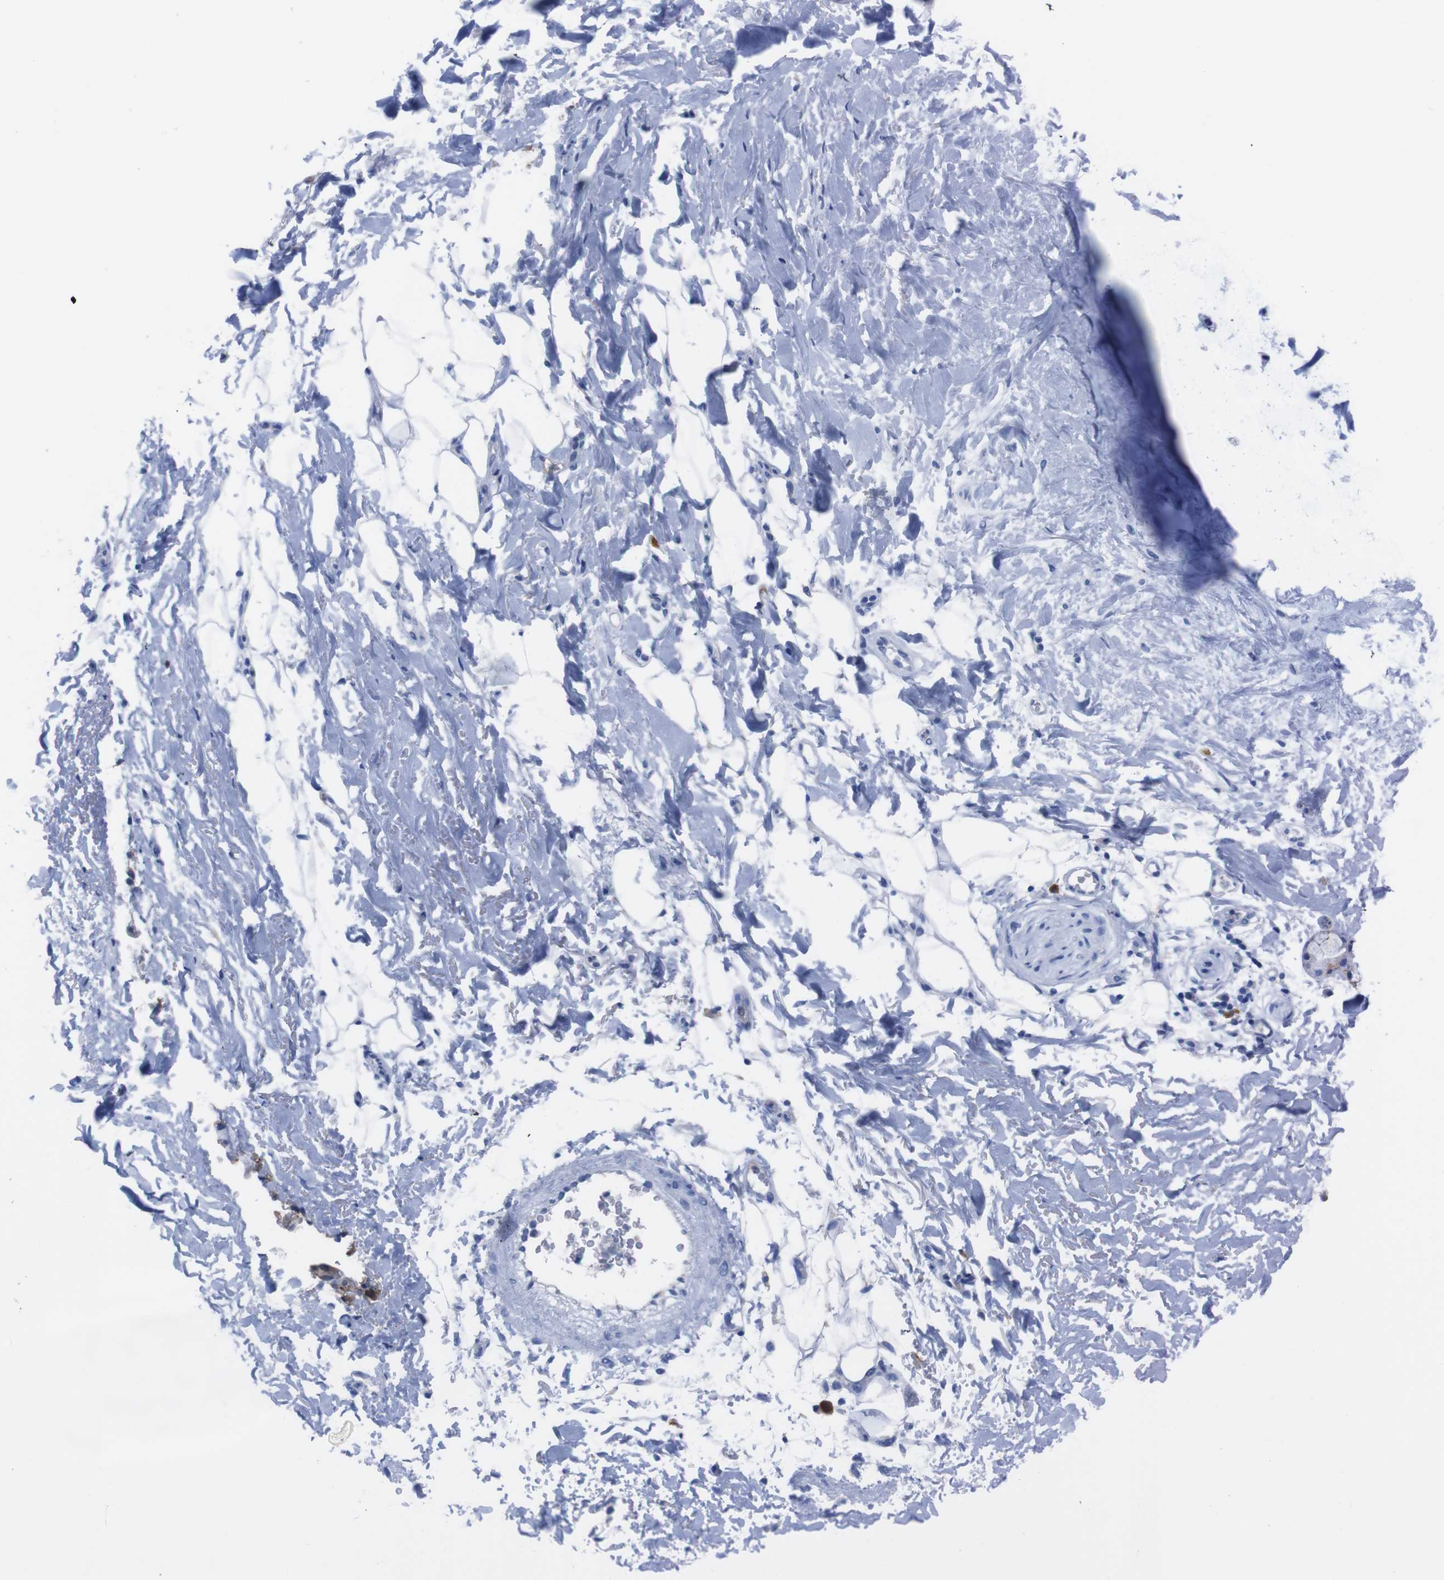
{"staining": {"intensity": "negative", "quantity": "none", "location": "none"}, "tissue": "adipose tissue", "cell_type": "Adipocytes", "image_type": "normal", "snomed": [{"axis": "morphology", "description": "Normal tissue, NOS"}, {"axis": "topography", "description": "Cartilage tissue"}, {"axis": "topography", "description": "Bronchus"}], "caption": "Adipocytes are negative for brown protein staining in unremarkable adipose tissue. (Brightfield microscopy of DAB immunohistochemistry at high magnification).", "gene": "TMEM243", "patient": {"sex": "female", "age": 73}}